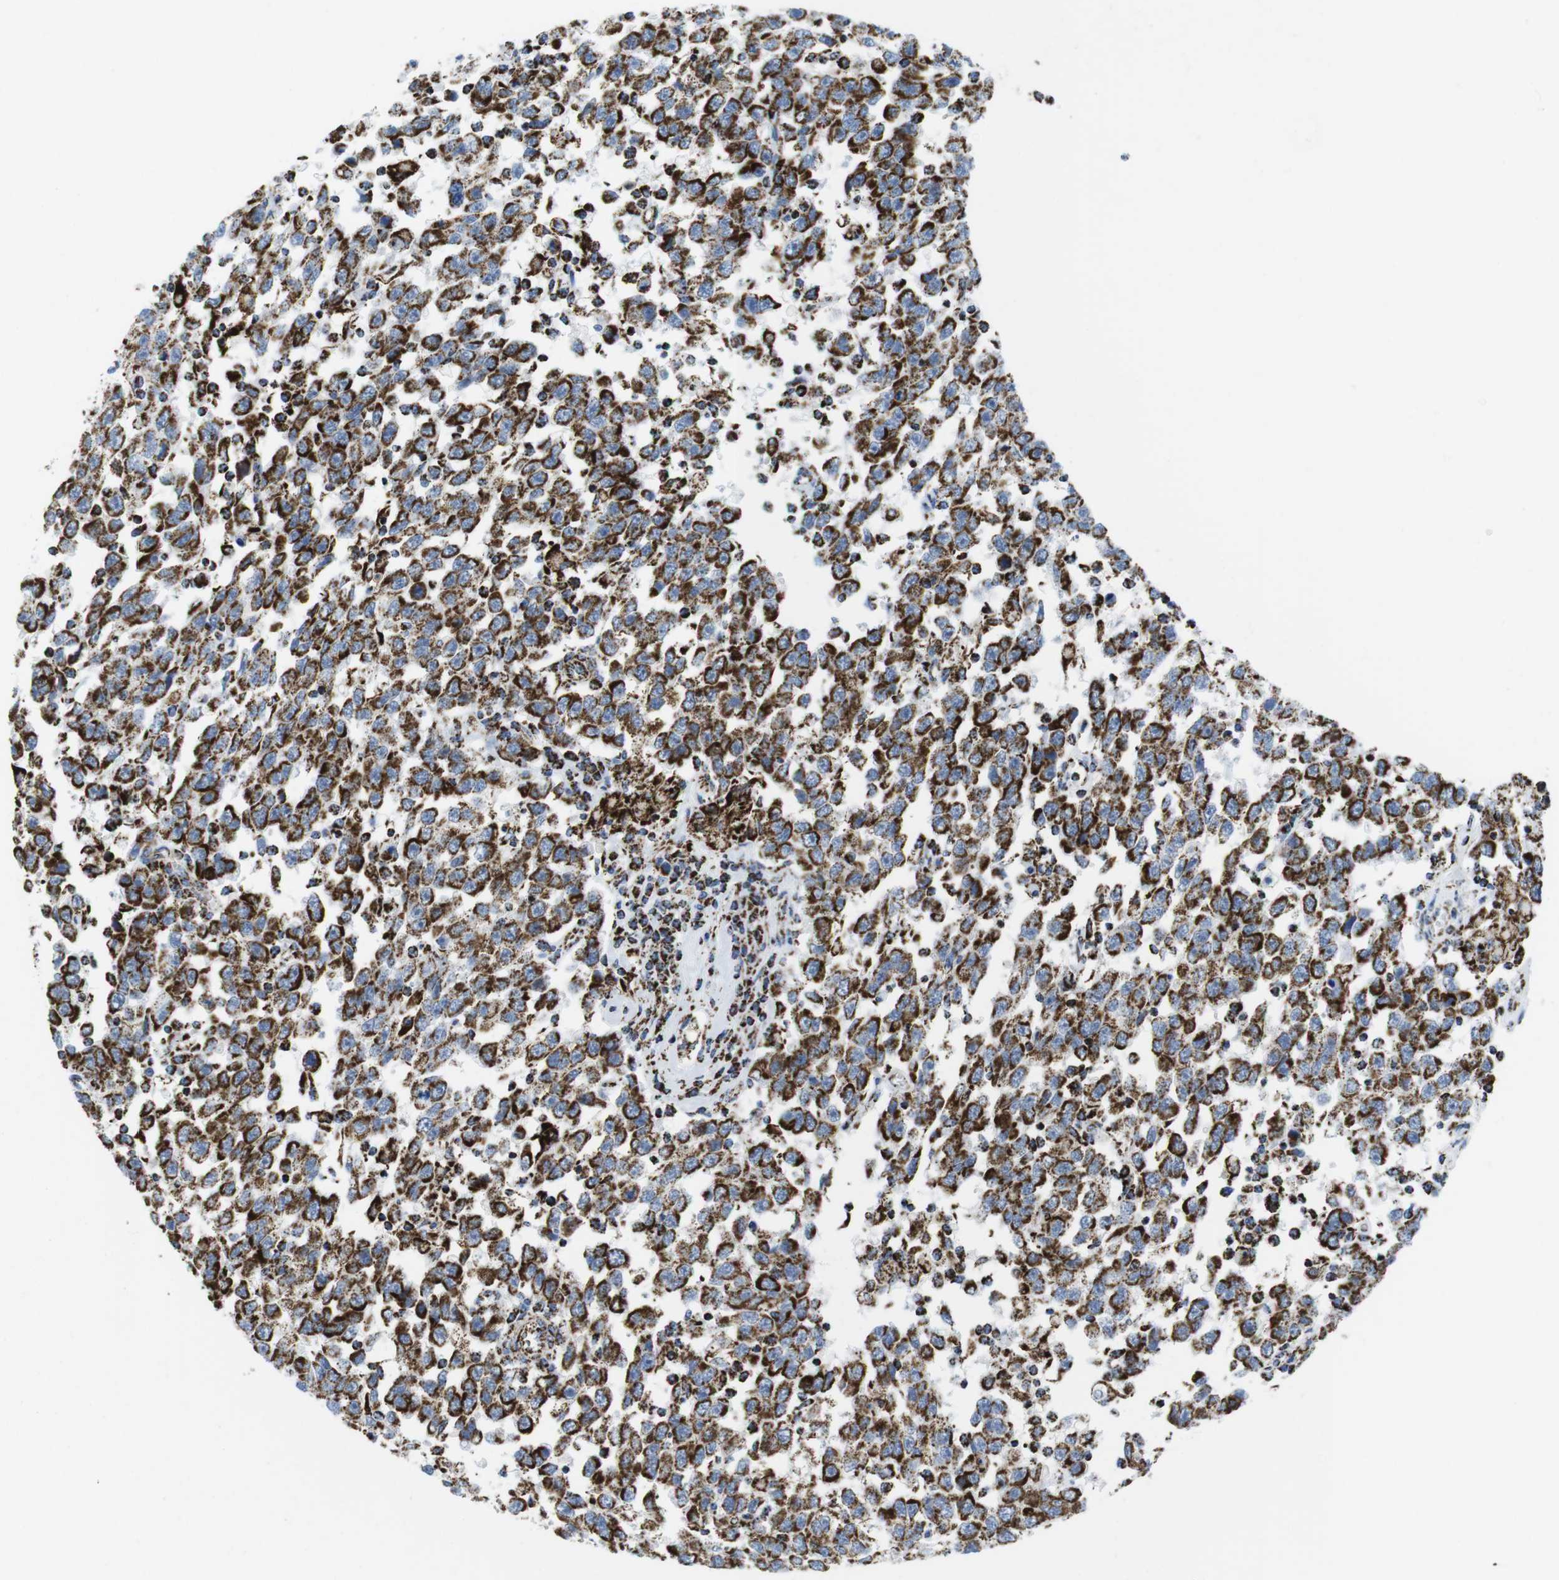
{"staining": {"intensity": "strong", "quantity": ">75%", "location": "cytoplasmic/membranous"}, "tissue": "testis cancer", "cell_type": "Tumor cells", "image_type": "cancer", "snomed": [{"axis": "morphology", "description": "Seminoma, NOS"}, {"axis": "topography", "description": "Testis"}], "caption": "This photomicrograph exhibits IHC staining of human seminoma (testis), with high strong cytoplasmic/membranous positivity in about >75% of tumor cells.", "gene": "ATP5PO", "patient": {"sex": "male", "age": 41}}